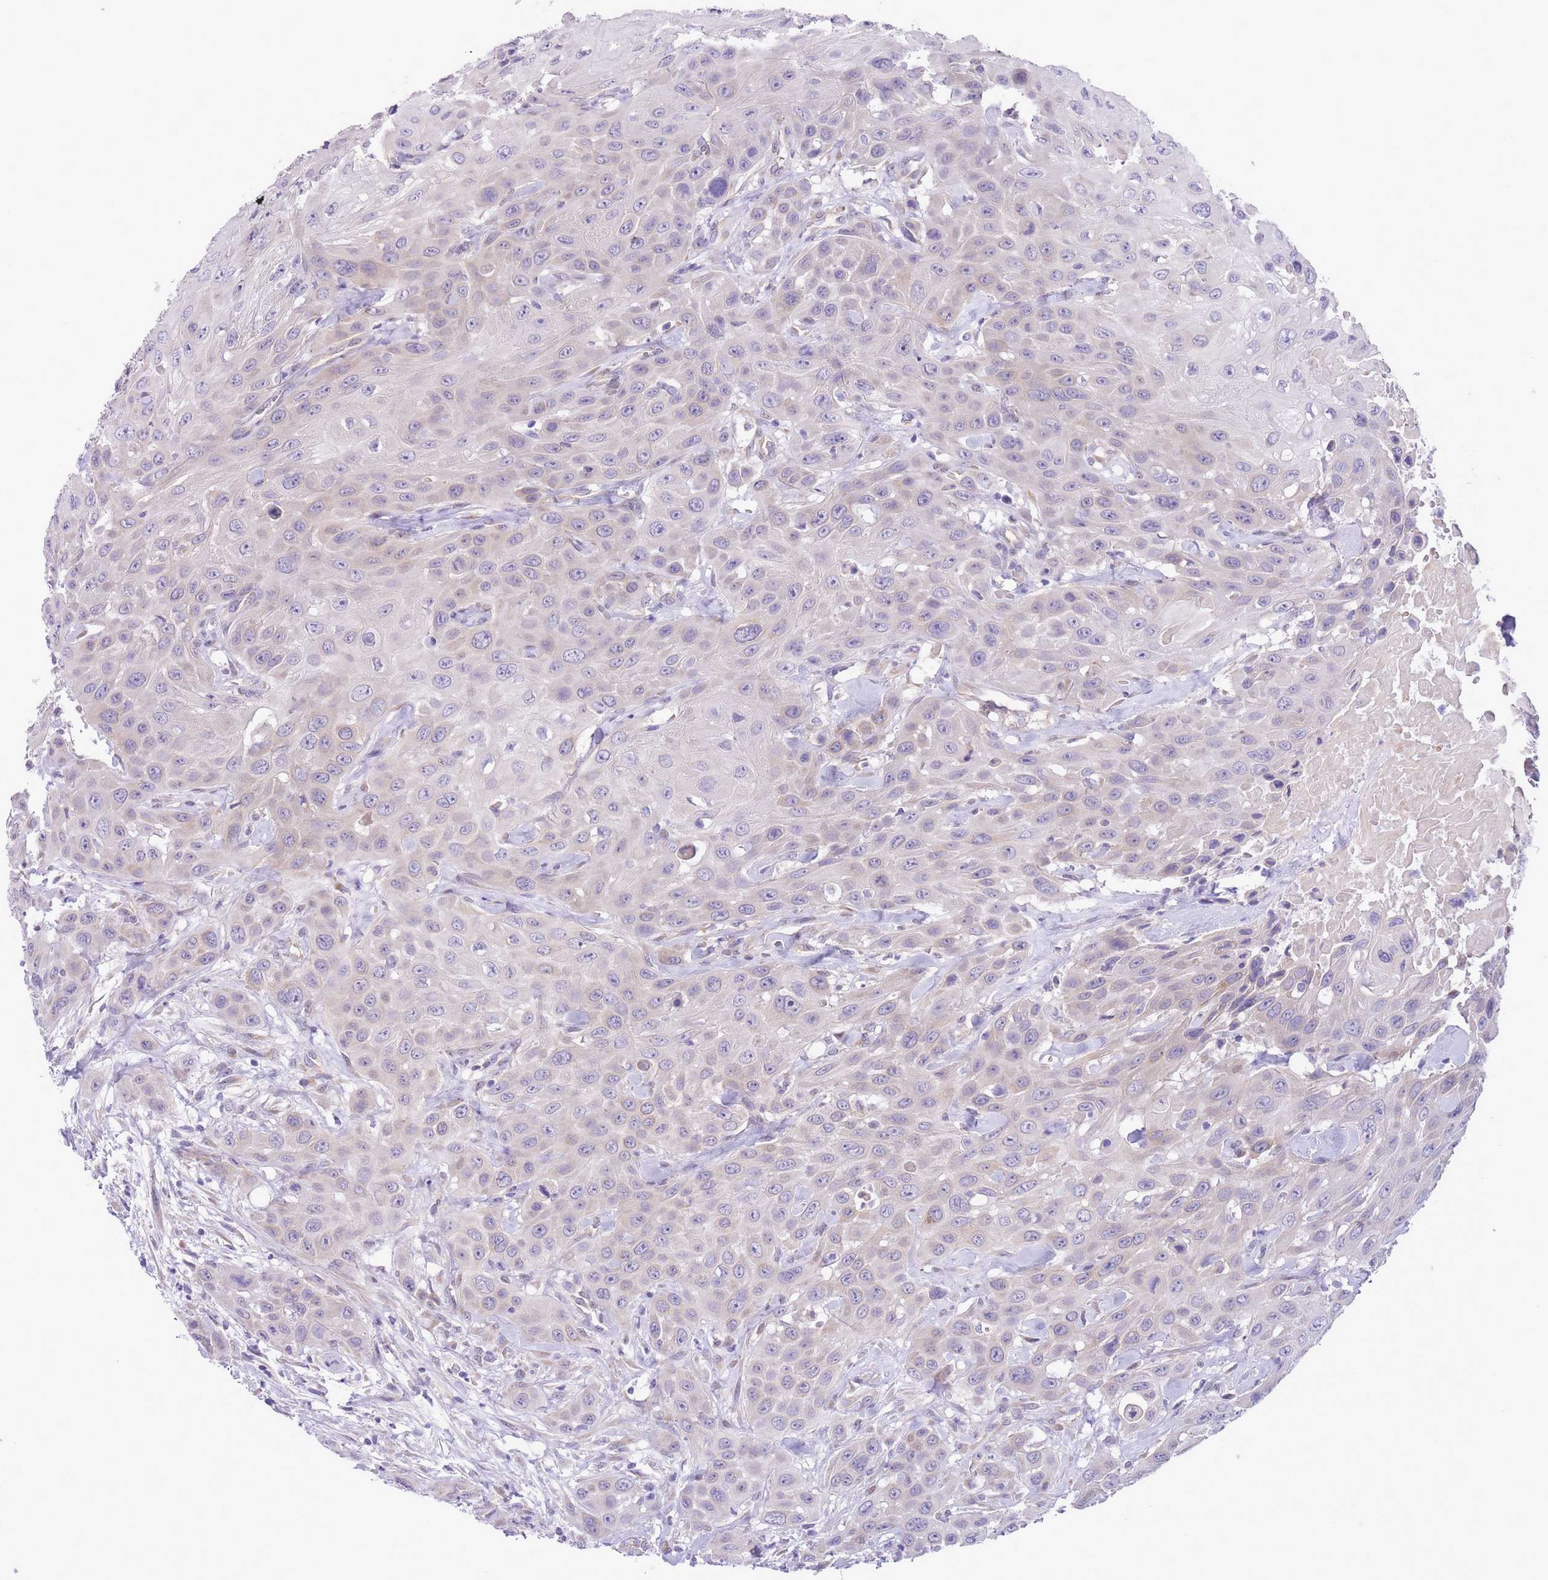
{"staining": {"intensity": "negative", "quantity": "none", "location": "none"}, "tissue": "head and neck cancer", "cell_type": "Tumor cells", "image_type": "cancer", "snomed": [{"axis": "morphology", "description": "Squamous cell carcinoma, NOS"}, {"axis": "topography", "description": "Head-Neck"}], "caption": "Immunohistochemistry image of neoplastic tissue: head and neck cancer stained with DAB (3,3'-diaminobenzidine) displays no significant protein expression in tumor cells. (DAB immunohistochemistry (IHC) with hematoxylin counter stain).", "gene": "WWOX", "patient": {"sex": "male", "age": 81}}